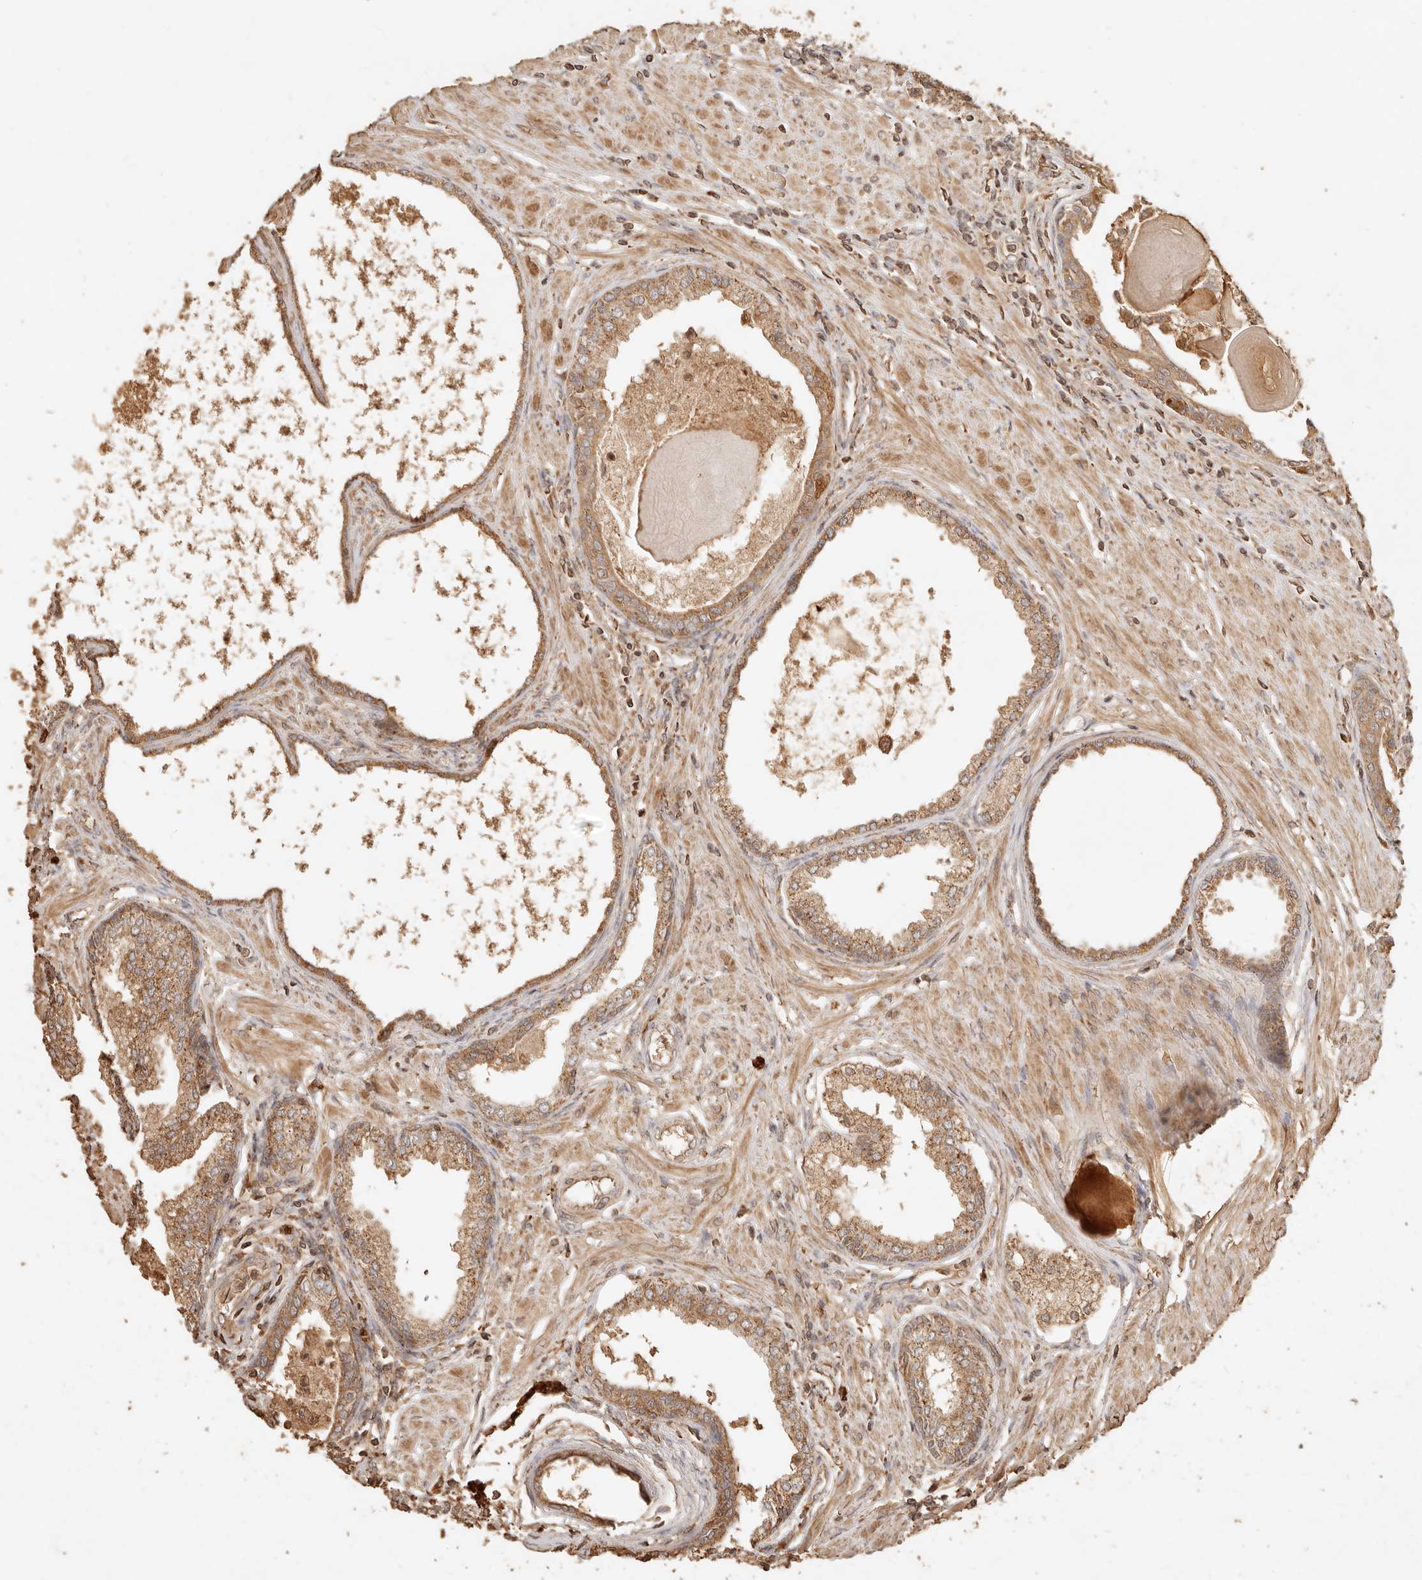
{"staining": {"intensity": "moderate", "quantity": ">75%", "location": "cytoplasmic/membranous"}, "tissue": "prostate cancer", "cell_type": "Tumor cells", "image_type": "cancer", "snomed": [{"axis": "morphology", "description": "Adenocarcinoma, High grade"}, {"axis": "topography", "description": "Prostate"}], "caption": "A micrograph of human prostate adenocarcinoma (high-grade) stained for a protein shows moderate cytoplasmic/membranous brown staining in tumor cells.", "gene": "FAM180B", "patient": {"sex": "male", "age": 62}}